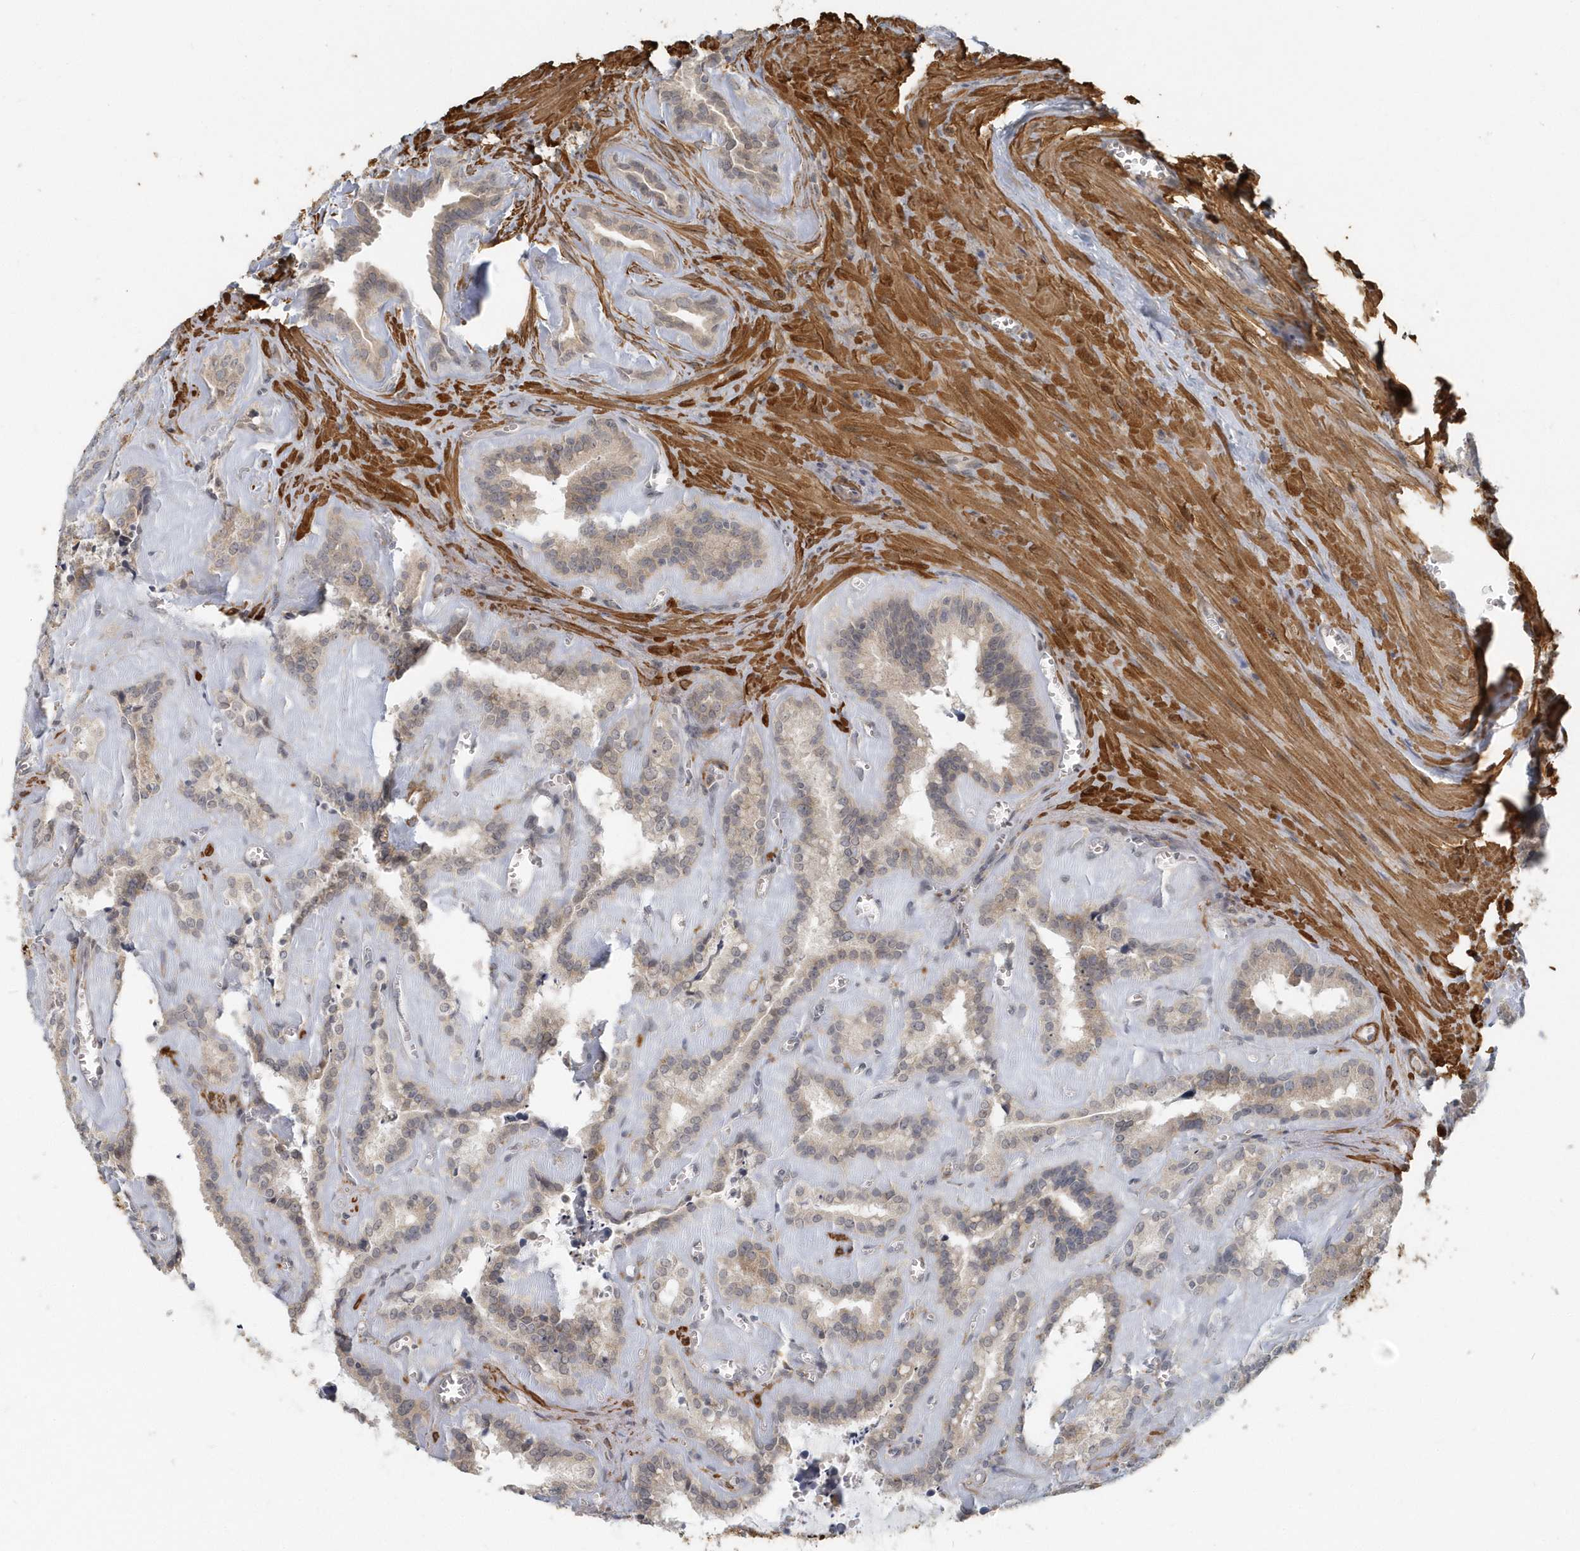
{"staining": {"intensity": "moderate", "quantity": "25%-75%", "location": "cytoplasmic/membranous"}, "tissue": "seminal vesicle", "cell_type": "Glandular cells", "image_type": "normal", "snomed": [{"axis": "morphology", "description": "Normal tissue, NOS"}, {"axis": "topography", "description": "Prostate"}, {"axis": "topography", "description": "Seminal veicle"}], "caption": "The image reveals staining of unremarkable seminal vesicle, revealing moderate cytoplasmic/membranous protein positivity (brown color) within glandular cells. (IHC, brightfield microscopy, high magnification).", "gene": "NAPB", "patient": {"sex": "male", "age": 59}}